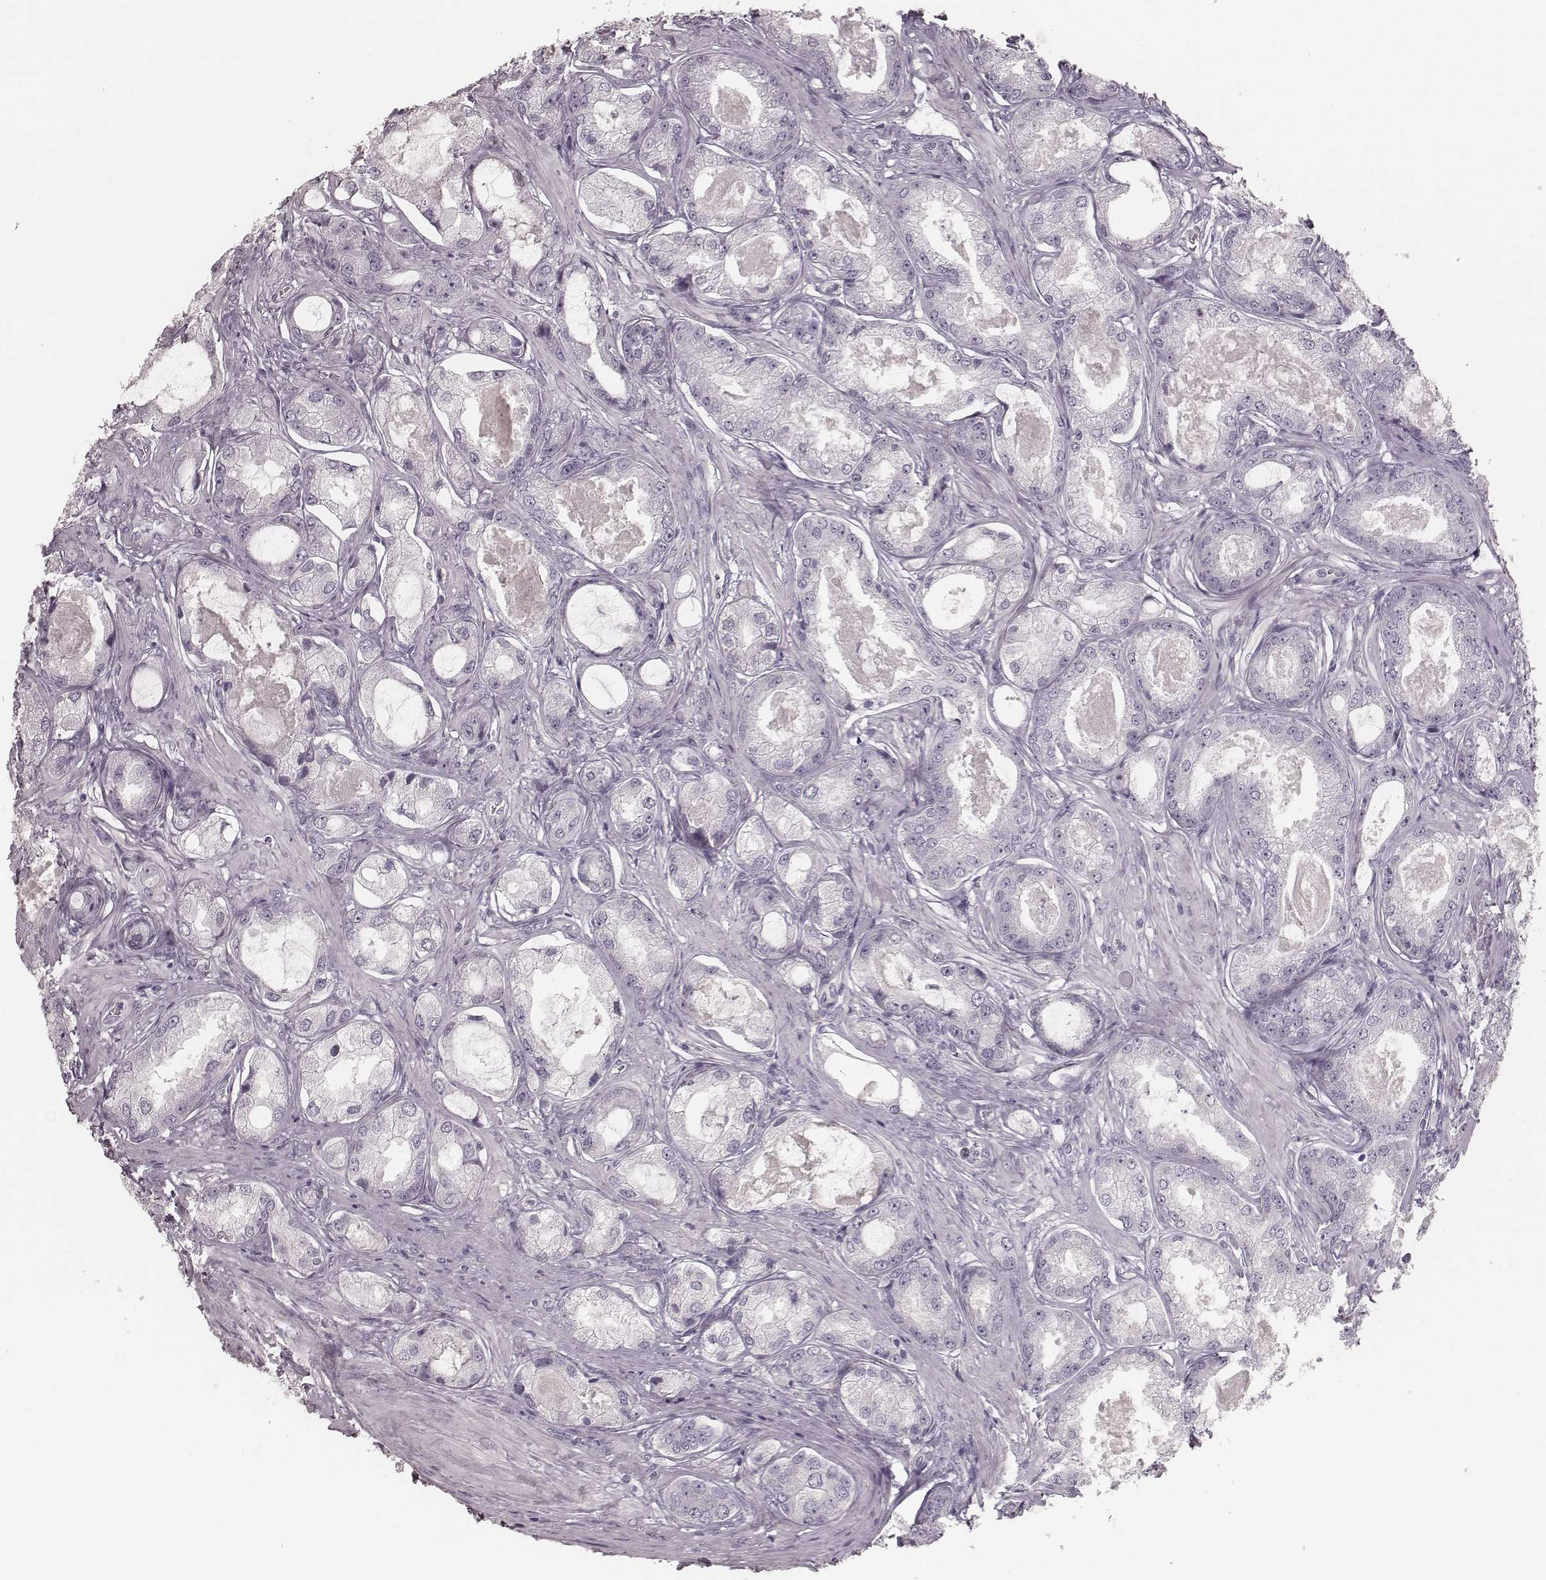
{"staining": {"intensity": "negative", "quantity": "none", "location": "none"}, "tissue": "prostate cancer", "cell_type": "Tumor cells", "image_type": "cancer", "snomed": [{"axis": "morphology", "description": "Adenocarcinoma, Low grade"}, {"axis": "topography", "description": "Prostate"}], "caption": "DAB immunohistochemical staining of human prostate cancer displays no significant staining in tumor cells. (Stains: DAB (3,3'-diaminobenzidine) immunohistochemistry with hematoxylin counter stain, Microscopy: brightfield microscopy at high magnification).", "gene": "ZP4", "patient": {"sex": "male", "age": 68}}